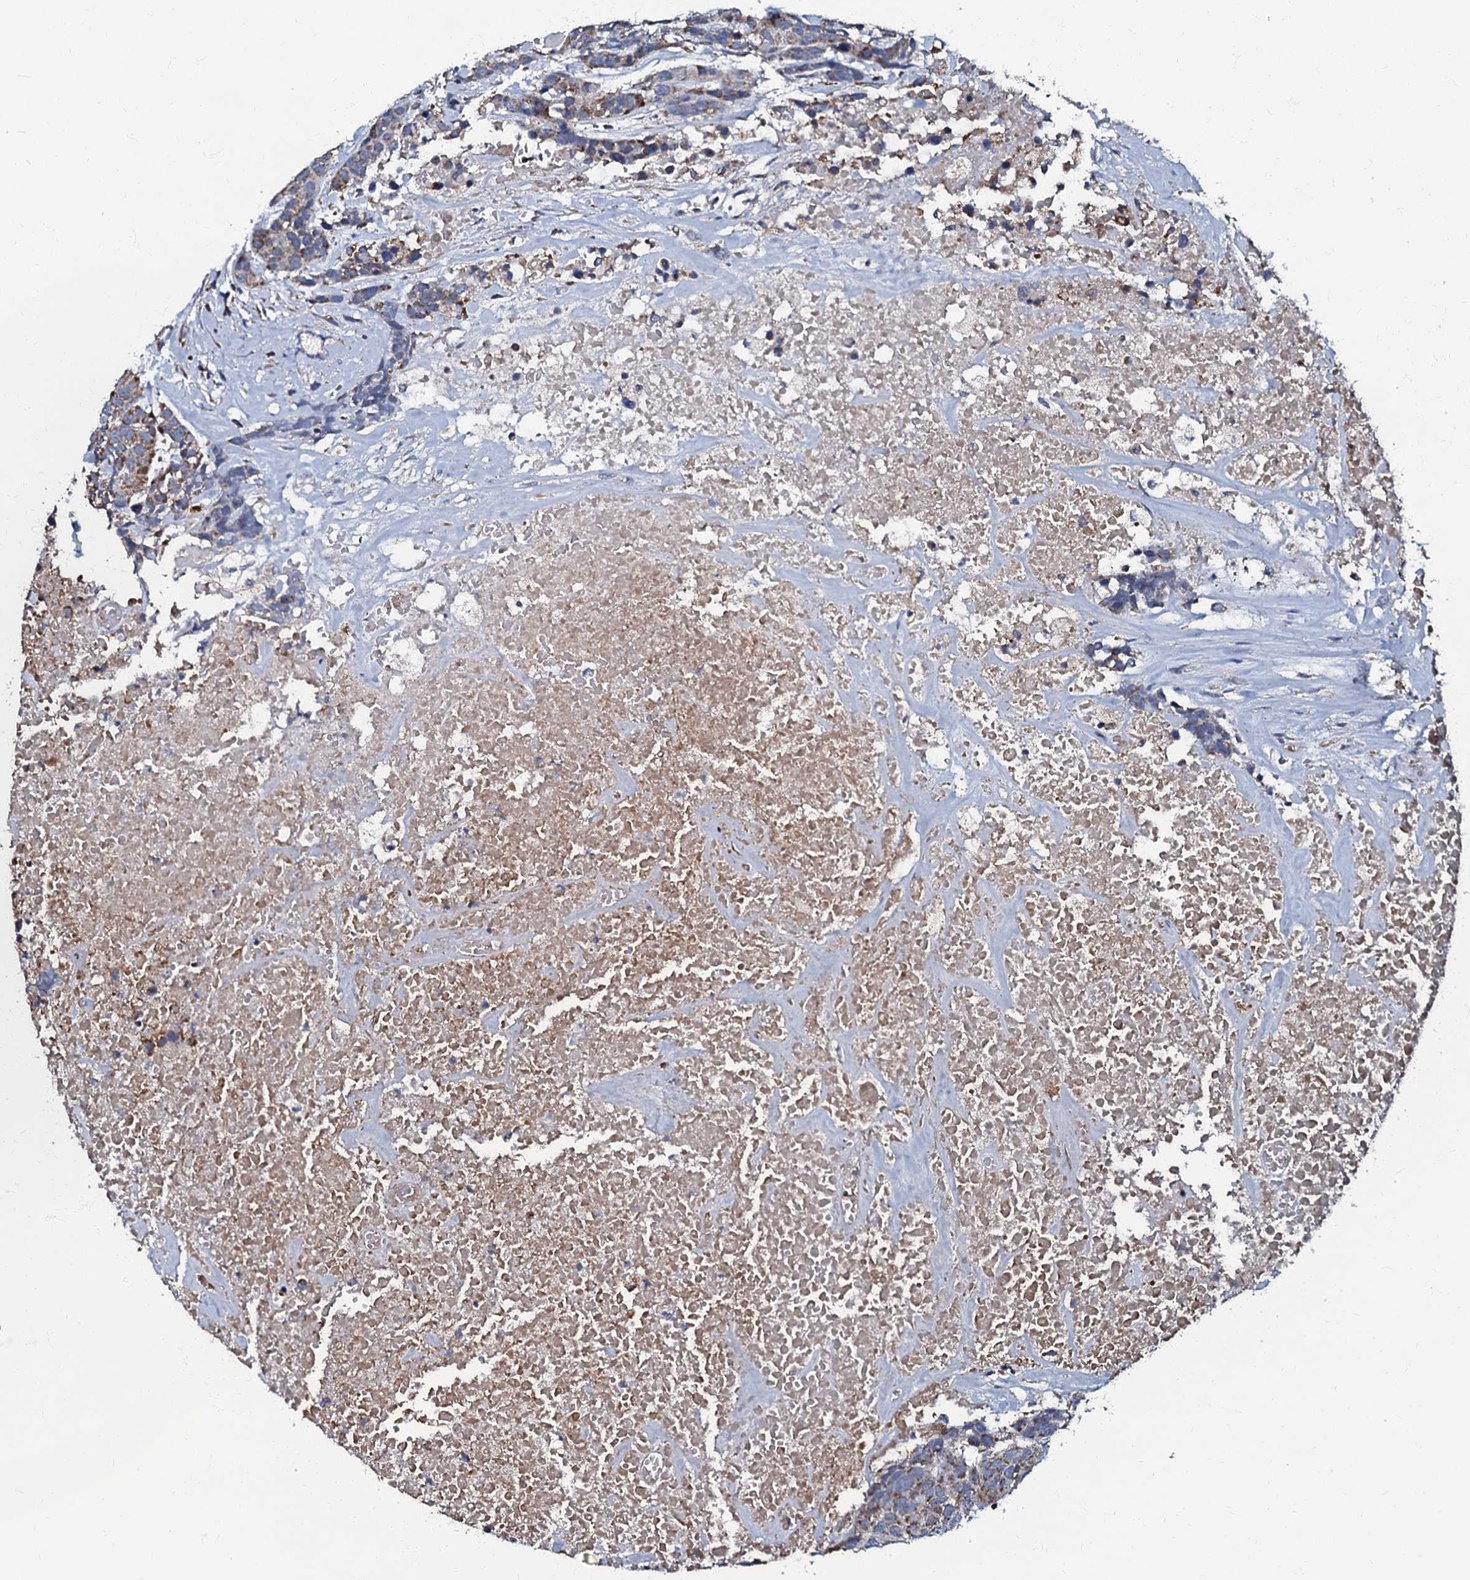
{"staining": {"intensity": "moderate", "quantity": "25%-75%", "location": "cytoplasmic/membranous"}, "tissue": "head and neck cancer", "cell_type": "Tumor cells", "image_type": "cancer", "snomed": [{"axis": "morphology", "description": "Squamous cell carcinoma, NOS"}, {"axis": "topography", "description": "Head-Neck"}], "caption": "Head and neck cancer (squamous cell carcinoma) stained with DAB (3,3'-diaminobenzidine) IHC shows medium levels of moderate cytoplasmic/membranous positivity in approximately 25%-75% of tumor cells.", "gene": "NDUFA12", "patient": {"sex": "male", "age": 66}}